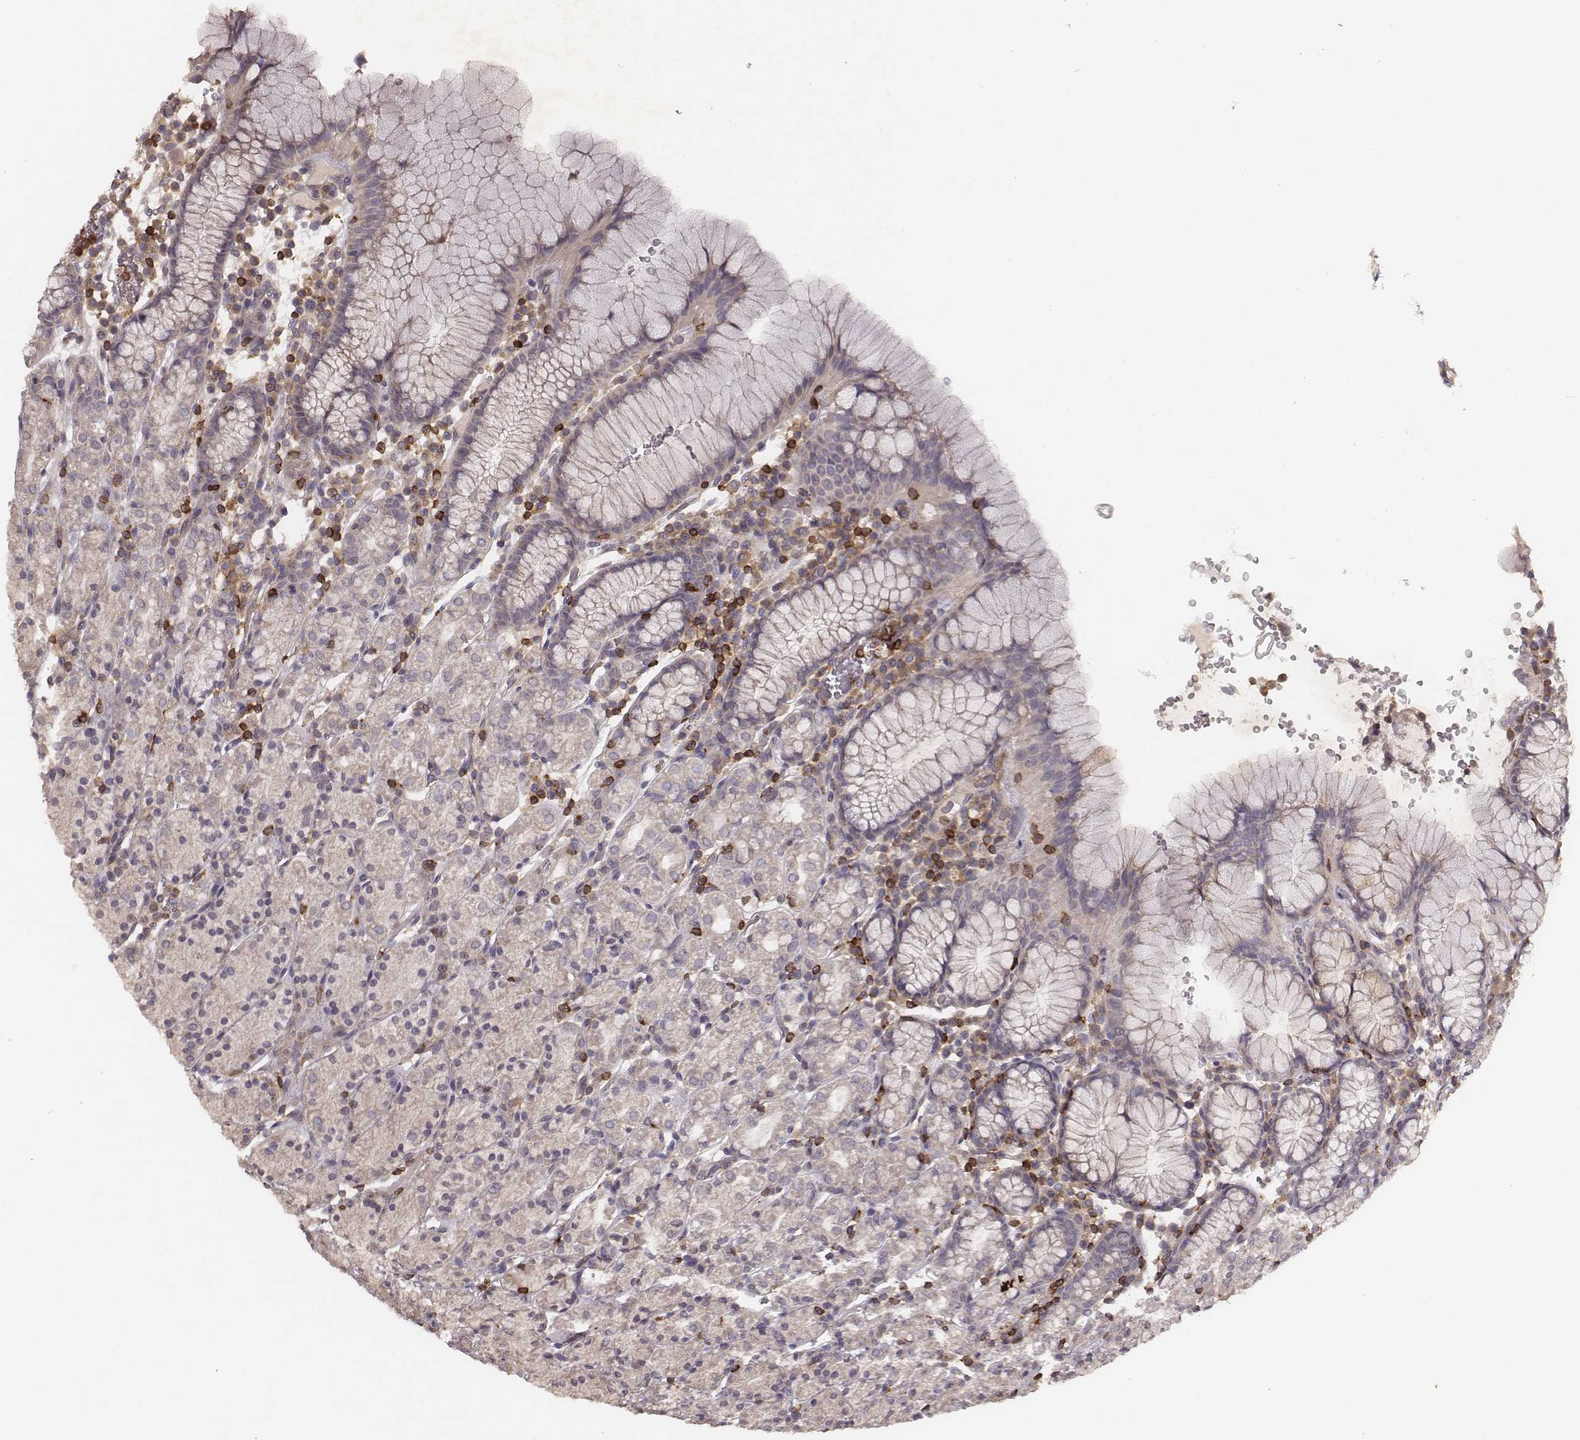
{"staining": {"intensity": "negative", "quantity": "none", "location": "none"}, "tissue": "stomach", "cell_type": "Glandular cells", "image_type": "normal", "snomed": [{"axis": "morphology", "description": "Normal tissue, NOS"}, {"axis": "topography", "description": "Stomach, upper"}, {"axis": "topography", "description": "Stomach"}], "caption": "DAB (3,3'-diaminobenzidine) immunohistochemical staining of normal human stomach exhibits no significant expression in glandular cells.", "gene": "PILRA", "patient": {"sex": "male", "age": 62}}